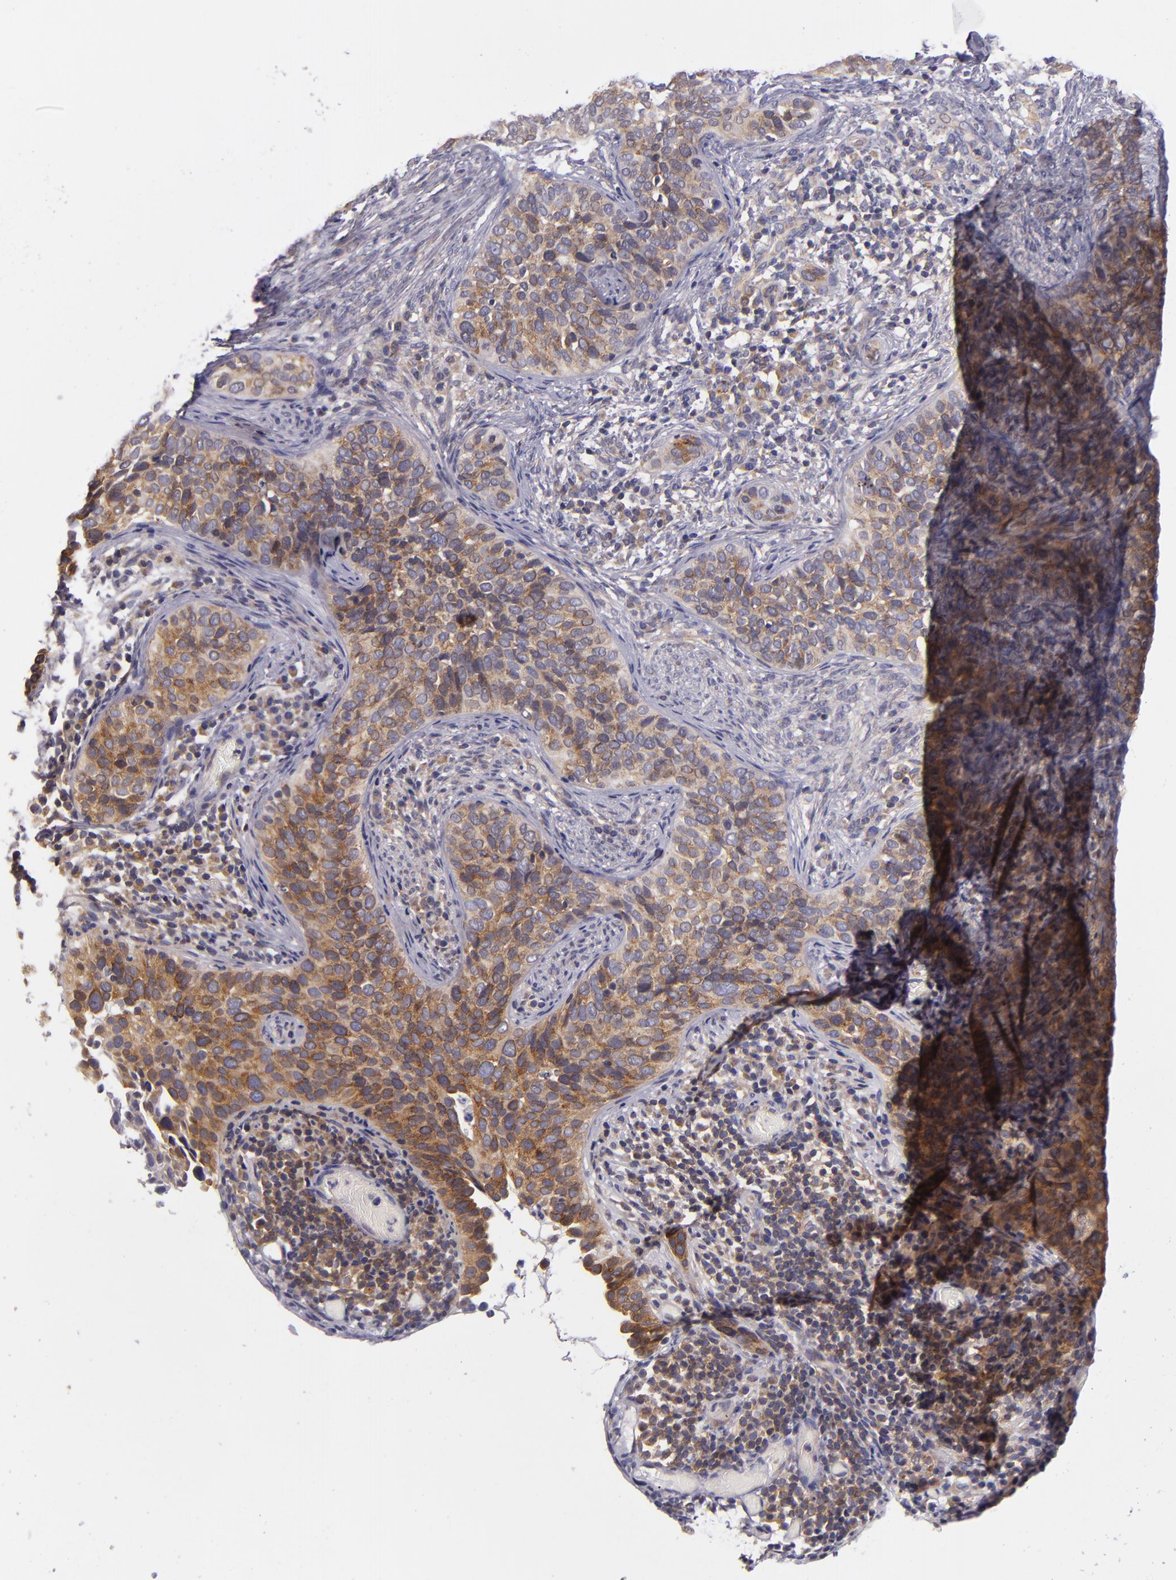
{"staining": {"intensity": "weak", "quantity": ">75%", "location": "cytoplasmic/membranous"}, "tissue": "cervical cancer", "cell_type": "Tumor cells", "image_type": "cancer", "snomed": [{"axis": "morphology", "description": "Squamous cell carcinoma, NOS"}, {"axis": "topography", "description": "Cervix"}], "caption": "Protein expression analysis of cervical cancer shows weak cytoplasmic/membranous expression in about >75% of tumor cells. Nuclei are stained in blue.", "gene": "UPF3B", "patient": {"sex": "female", "age": 31}}